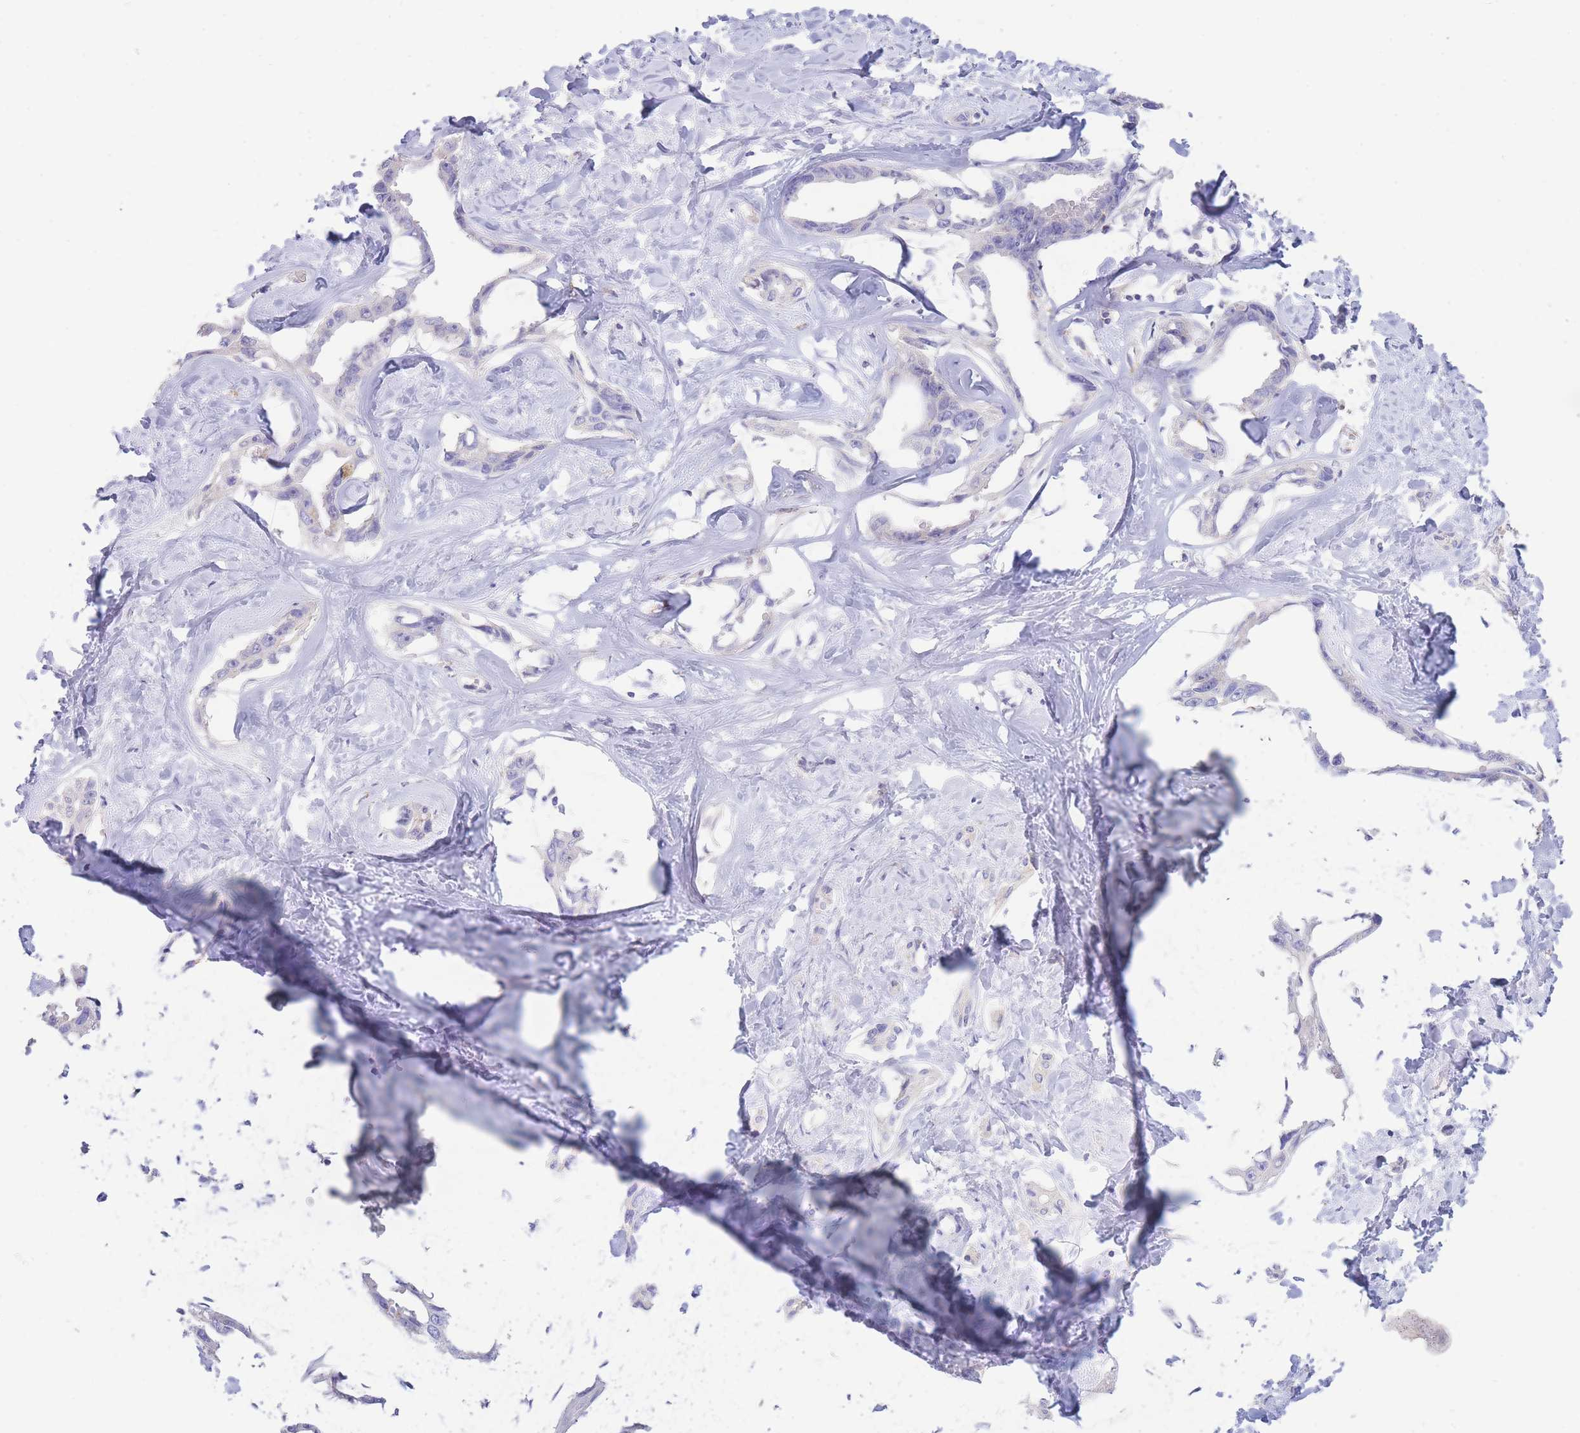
{"staining": {"intensity": "negative", "quantity": "none", "location": "none"}, "tissue": "liver cancer", "cell_type": "Tumor cells", "image_type": "cancer", "snomed": [{"axis": "morphology", "description": "Cholangiocarcinoma"}, {"axis": "topography", "description": "Liver"}], "caption": "Photomicrograph shows no protein expression in tumor cells of liver cancer (cholangiocarcinoma) tissue.", "gene": "CENPM", "patient": {"sex": "male", "age": 59}}